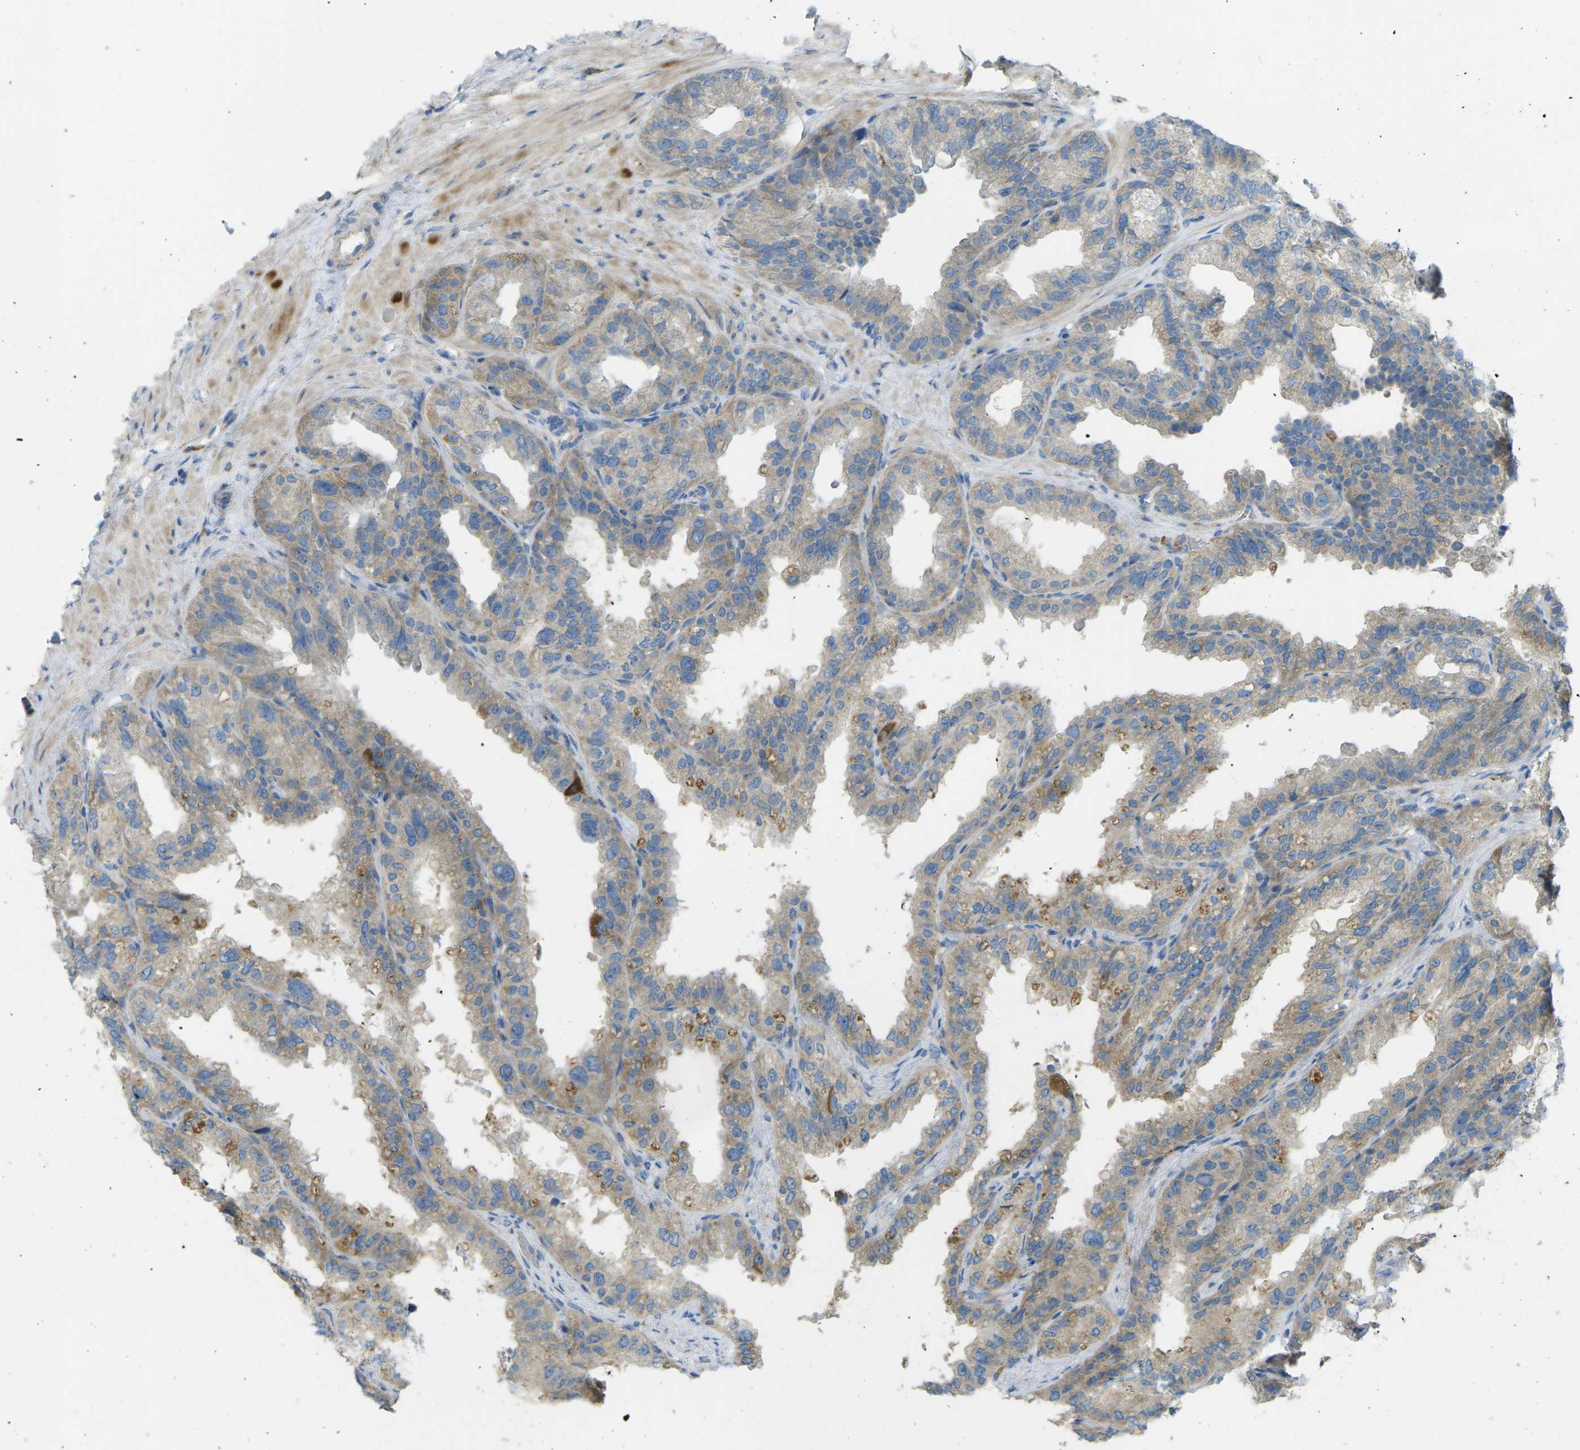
{"staining": {"intensity": "weak", "quantity": ">75%", "location": "cytoplasmic/membranous"}, "tissue": "seminal vesicle", "cell_type": "Glandular cells", "image_type": "normal", "snomed": [{"axis": "morphology", "description": "Normal tissue, NOS"}, {"axis": "topography", "description": "Seminal veicle"}], "caption": "Protein analysis of normal seminal vesicle shows weak cytoplasmic/membranous positivity in about >75% of glandular cells. The staining was performed using DAB, with brown indicating positive protein expression. Nuclei are stained blue with hematoxylin.", "gene": "MYLK4", "patient": {"sex": "male", "age": 68}}